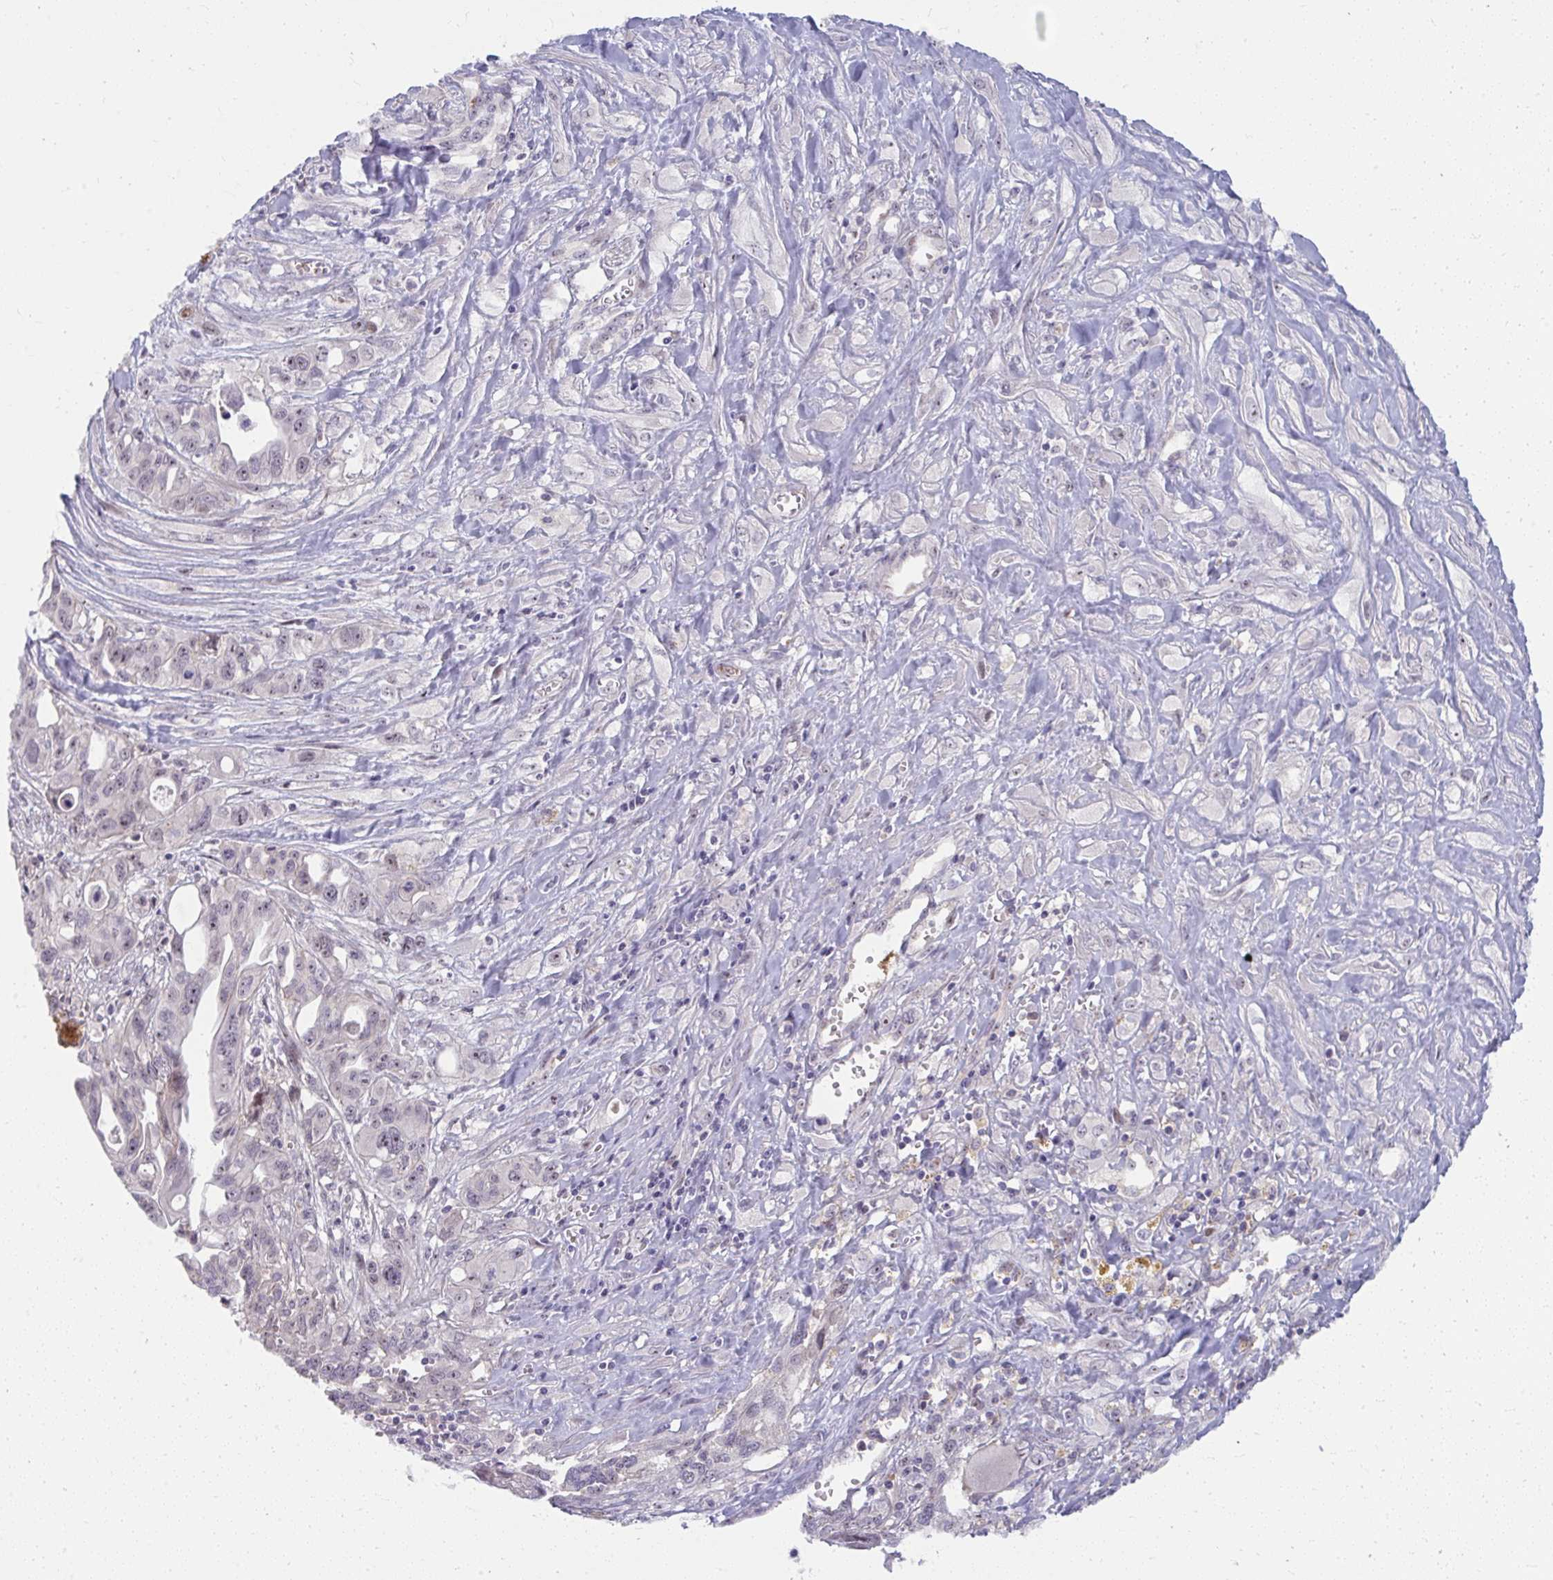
{"staining": {"intensity": "negative", "quantity": "none", "location": "none"}, "tissue": "pancreatic cancer", "cell_type": "Tumor cells", "image_type": "cancer", "snomed": [{"axis": "morphology", "description": "Adenocarcinoma, NOS"}, {"axis": "topography", "description": "Pancreas"}], "caption": "An IHC micrograph of adenocarcinoma (pancreatic) is shown. There is no staining in tumor cells of adenocarcinoma (pancreatic). (Stains: DAB immunohistochemistry with hematoxylin counter stain, Microscopy: brightfield microscopy at high magnification).", "gene": "MUS81", "patient": {"sex": "female", "age": 47}}